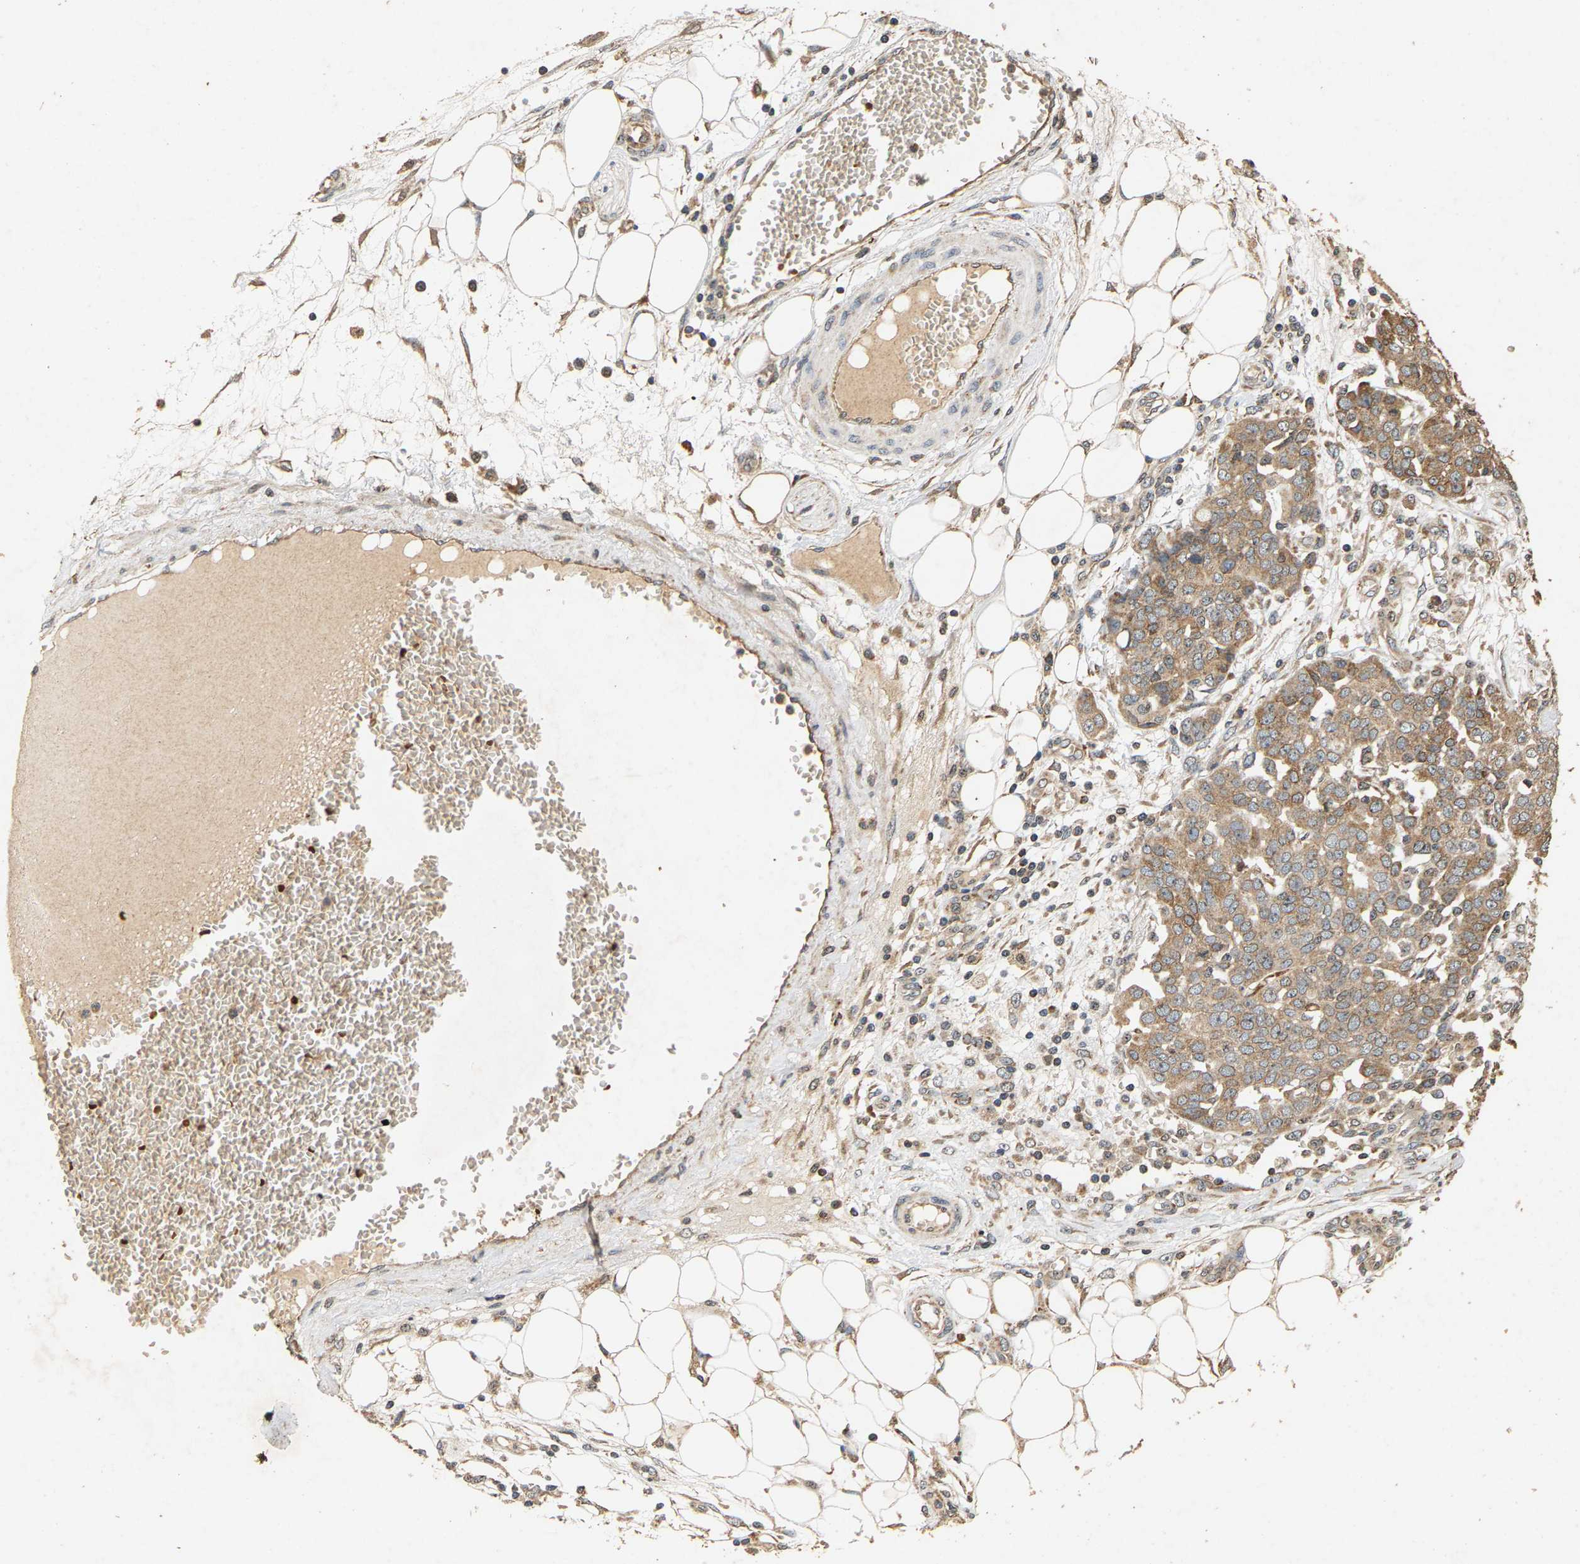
{"staining": {"intensity": "moderate", "quantity": ">75%", "location": "cytoplasmic/membranous"}, "tissue": "ovarian cancer", "cell_type": "Tumor cells", "image_type": "cancer", "snomed": [{"axis": "morphology", "description": "Cystadenocarcinoma, serous, NOS"}, {"axis": "topography", "description": "Soft tissue"}, {"axis": "topography", "description": "Ovary"}], "caption": "High-power microscopy captured an immunohistochemistry histopathology image of ovarian serous cystadenocarcinoma, revealing moderate cytoplasmic/membranous staining in about >75% of tumor cells.", "gene": "CIDEC", "patient": {"sex": "female", "age": 57}}